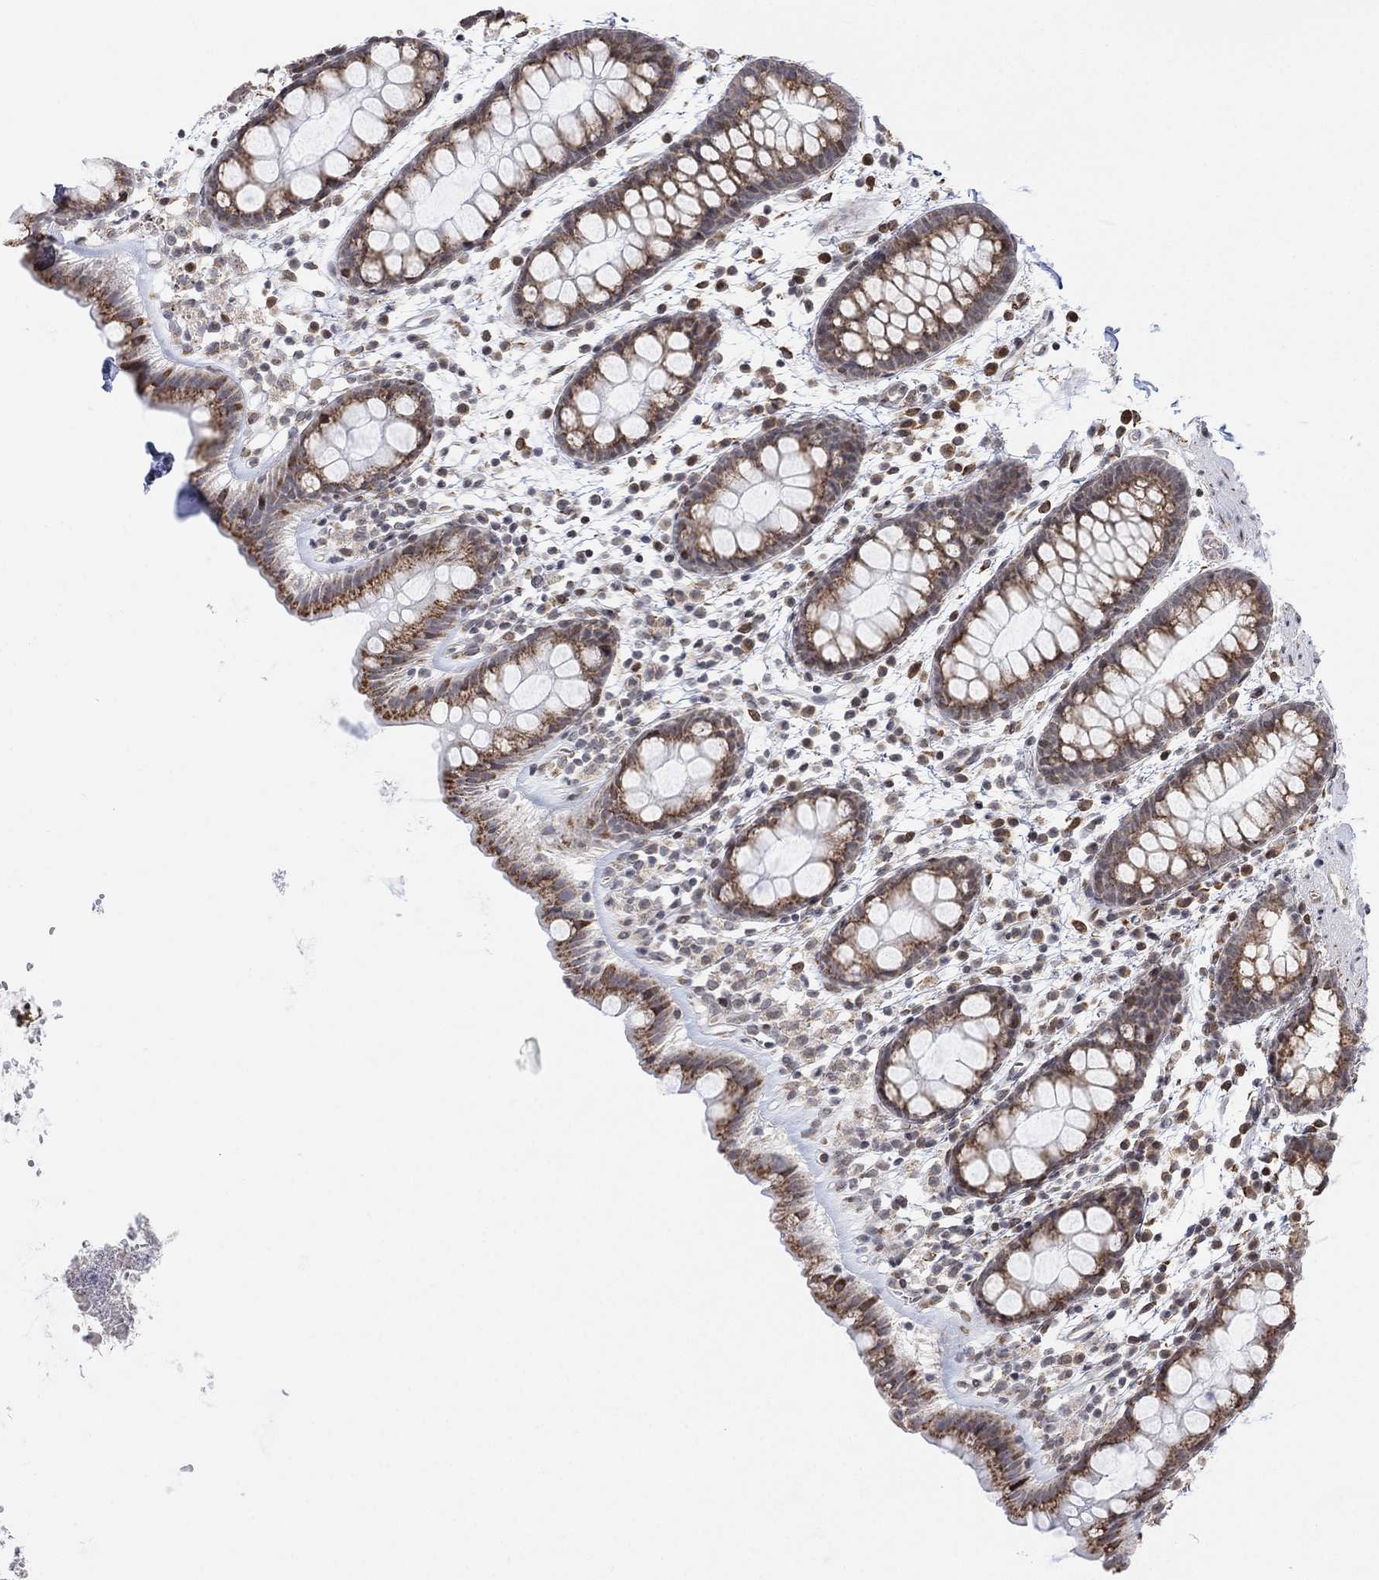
{"staining": {"intensity": "moderate", "quantity": "25%-75%", "location": "cytoplasmic/membranous,nuclear"}, "tissue": "rectum", "cell_type": "Glandular cells", "image_type": "normal", "snomed": [{"axis": "morphology", "description": "Normal tissue, NOS"}, {"axis": "topography", "description": "Rectum"}], "caption": "Rectum stained with a brown dye displays moderate cytoplasmic/membranous,nuclear positive positivity in approximately 25%-75% of glandular cells.", "gene": "ABHD14A", "patient": {"sex": "male", "age": 57}}